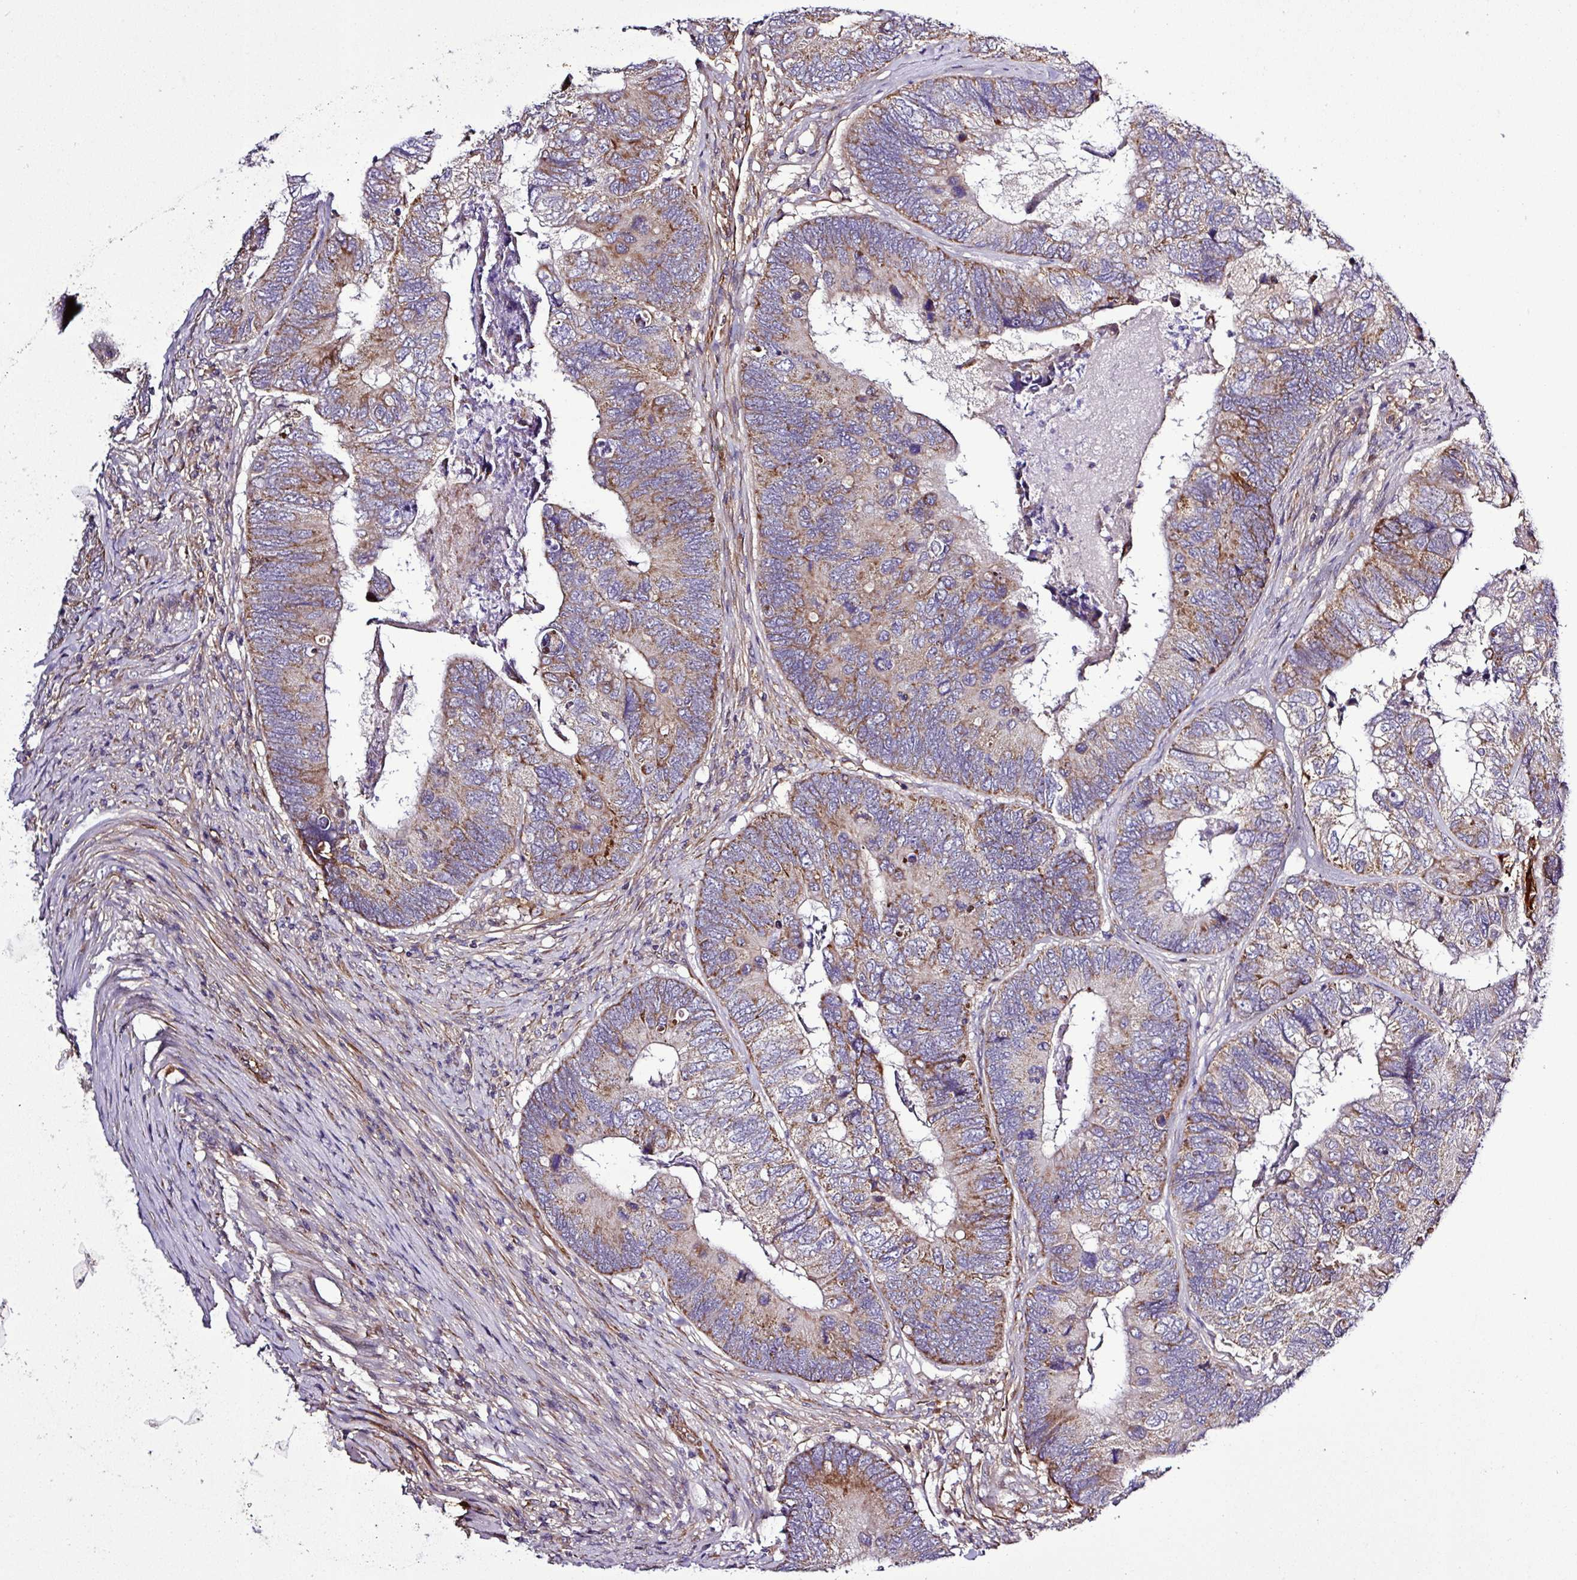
{"staining": {"intensity": "moderate", "quantity": ">75%", "location": "cytoplasmic/membranous"}, "tissue": "colorectal cancer", "cell_type": "Tumor cells", "image_type": "cancer", "snomed": [{"axis": "morphology", "description": "Adenocarcinoma, NOS"}, {"axis": "topography", "description": "Colon"}], "caption": "Colorectal cancer (adenocarcinoma) stained with a protein marker displays moderate staining in tumor cells.", "gene": "CWH43", "patient": {"sex": "female", "age": 67}}